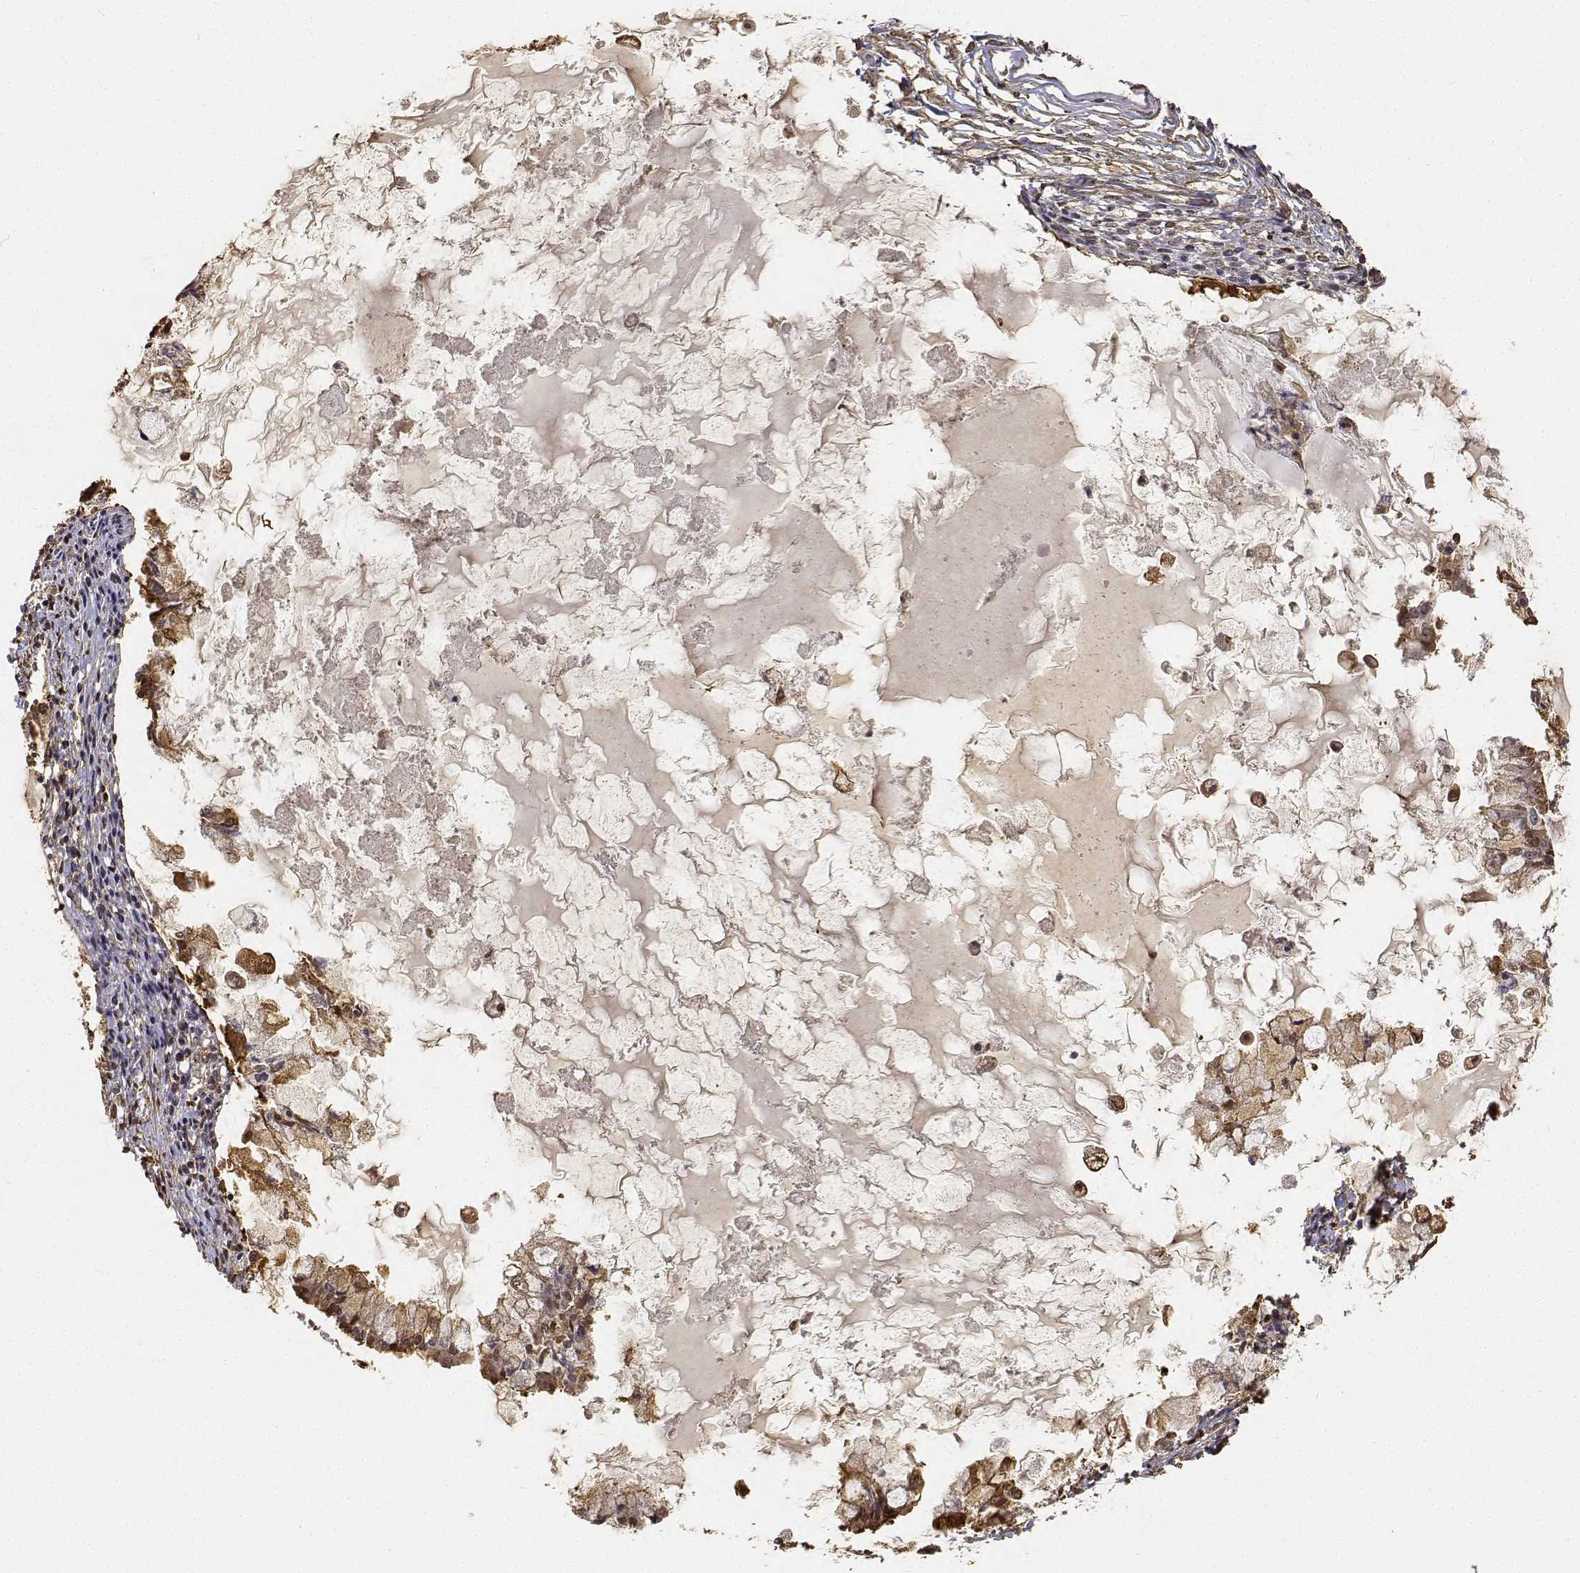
{"staining": {"intensity": "moderate", "quantity": ">75%", "location": "cytoplasmic/membranous,nuclear"}, "tissue": "ovarian cancer", "cell_type": "Tumor cells", "image_type": "cancer", "snomed": [{"axis": "morphology", "description": "Cystadenocarcinoma, mucinous, NOS"}, {"axis": "topography", "description": "Ovary"}], "caption": "An image of human ovarian cancer (mucinous cystadenocarcinoma) stained for a protein shows moderate cytoplasmic/membranous and nuclear brown staining in tumor cells.", "gene": "PCID2", "patient": {"sex": "female", "age": 34}}